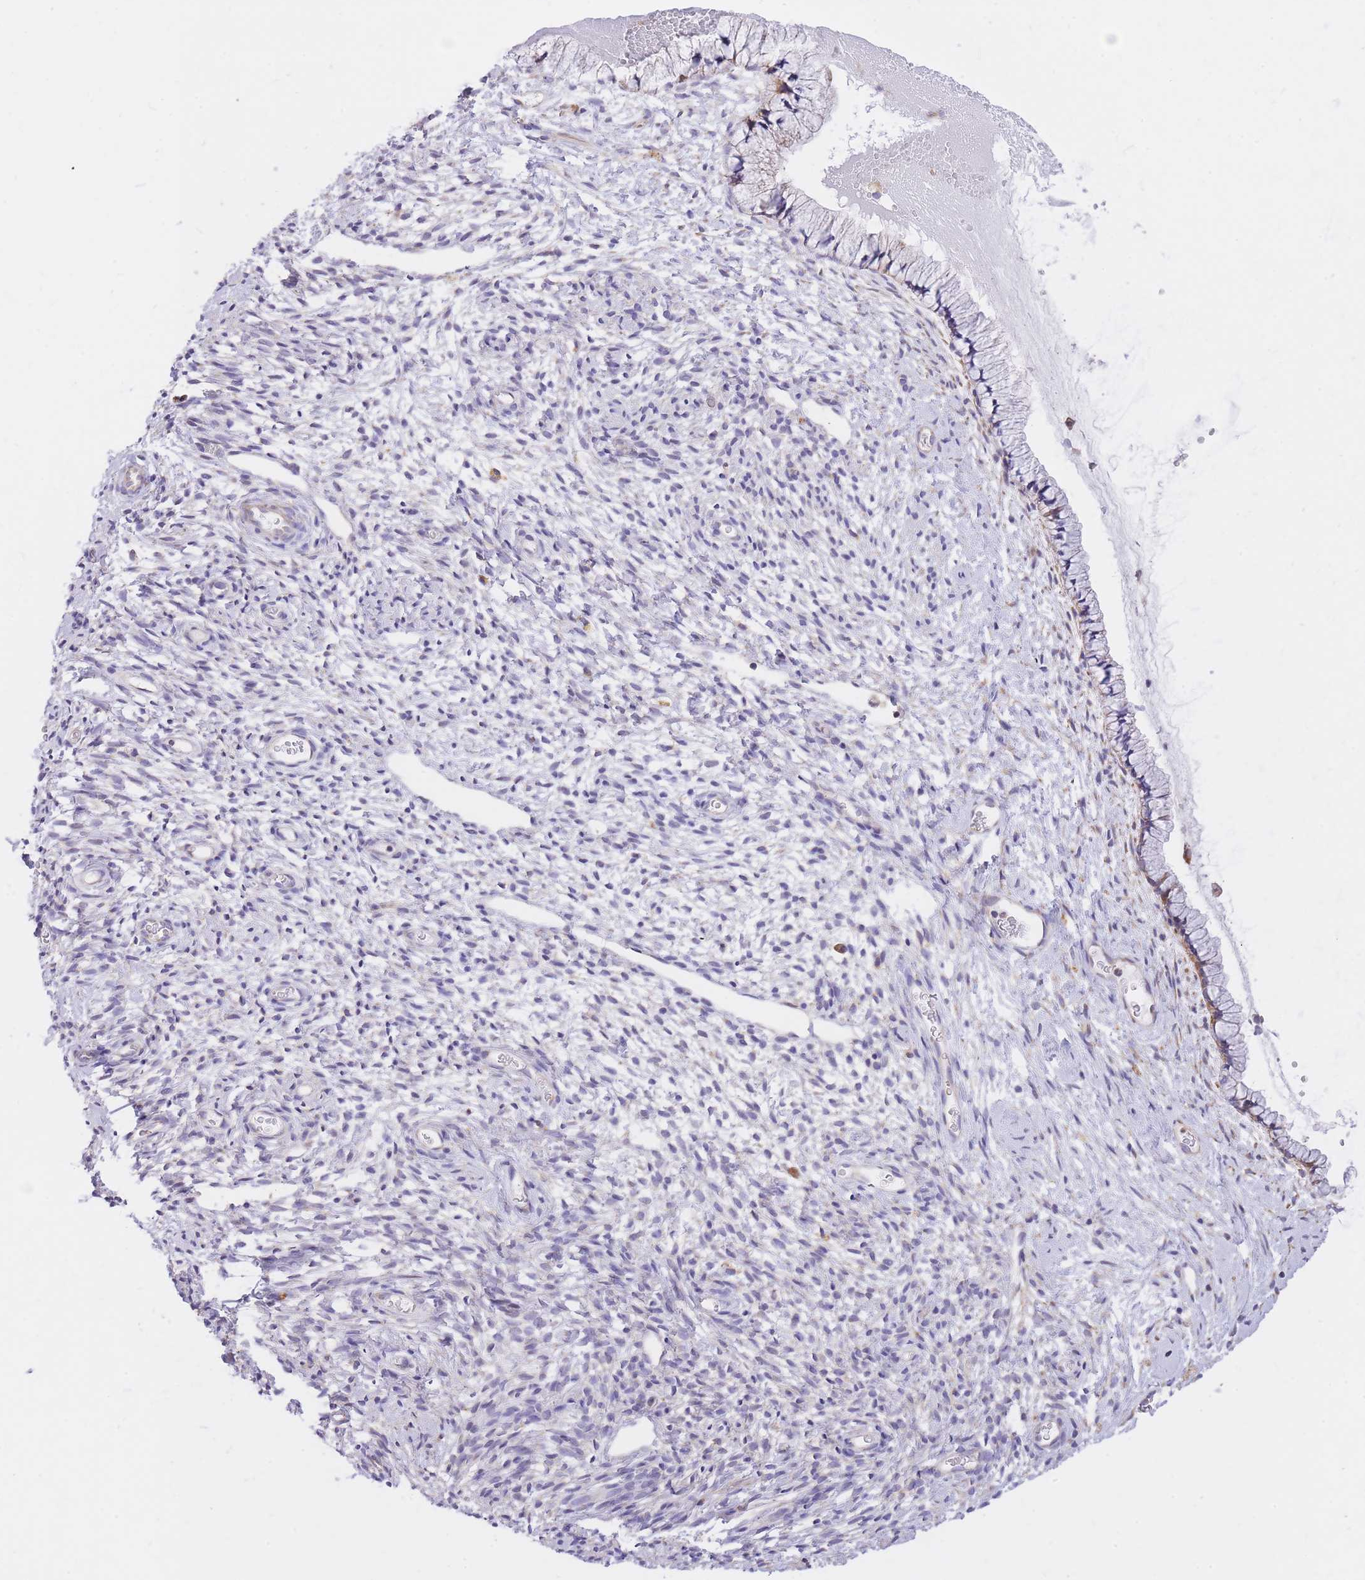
{"staining": {"intensity": "weak", "quantity": "25%-75%", "location": "cytoplasmic/membranous"}, "tissue": "cervix", "cell_type": "Glandular cells", "image_type": "normal", "snomed": [{"axis": "morphology", "description": "Normal tissue, NOS"}, {"axis": "topography", "description": "Cervix"}], "caption": "A low amount of weak cytoplasmic/membranous positivity is appreciated in approximately 25%-75% of glandular cells in benign cervix. Using DAB (brown) and hematoxylin (blue) stains, captured at high magnification using brightfield microscopy.", "gene": "GBP7", "patient": {"sex": "female", "age": 76}}